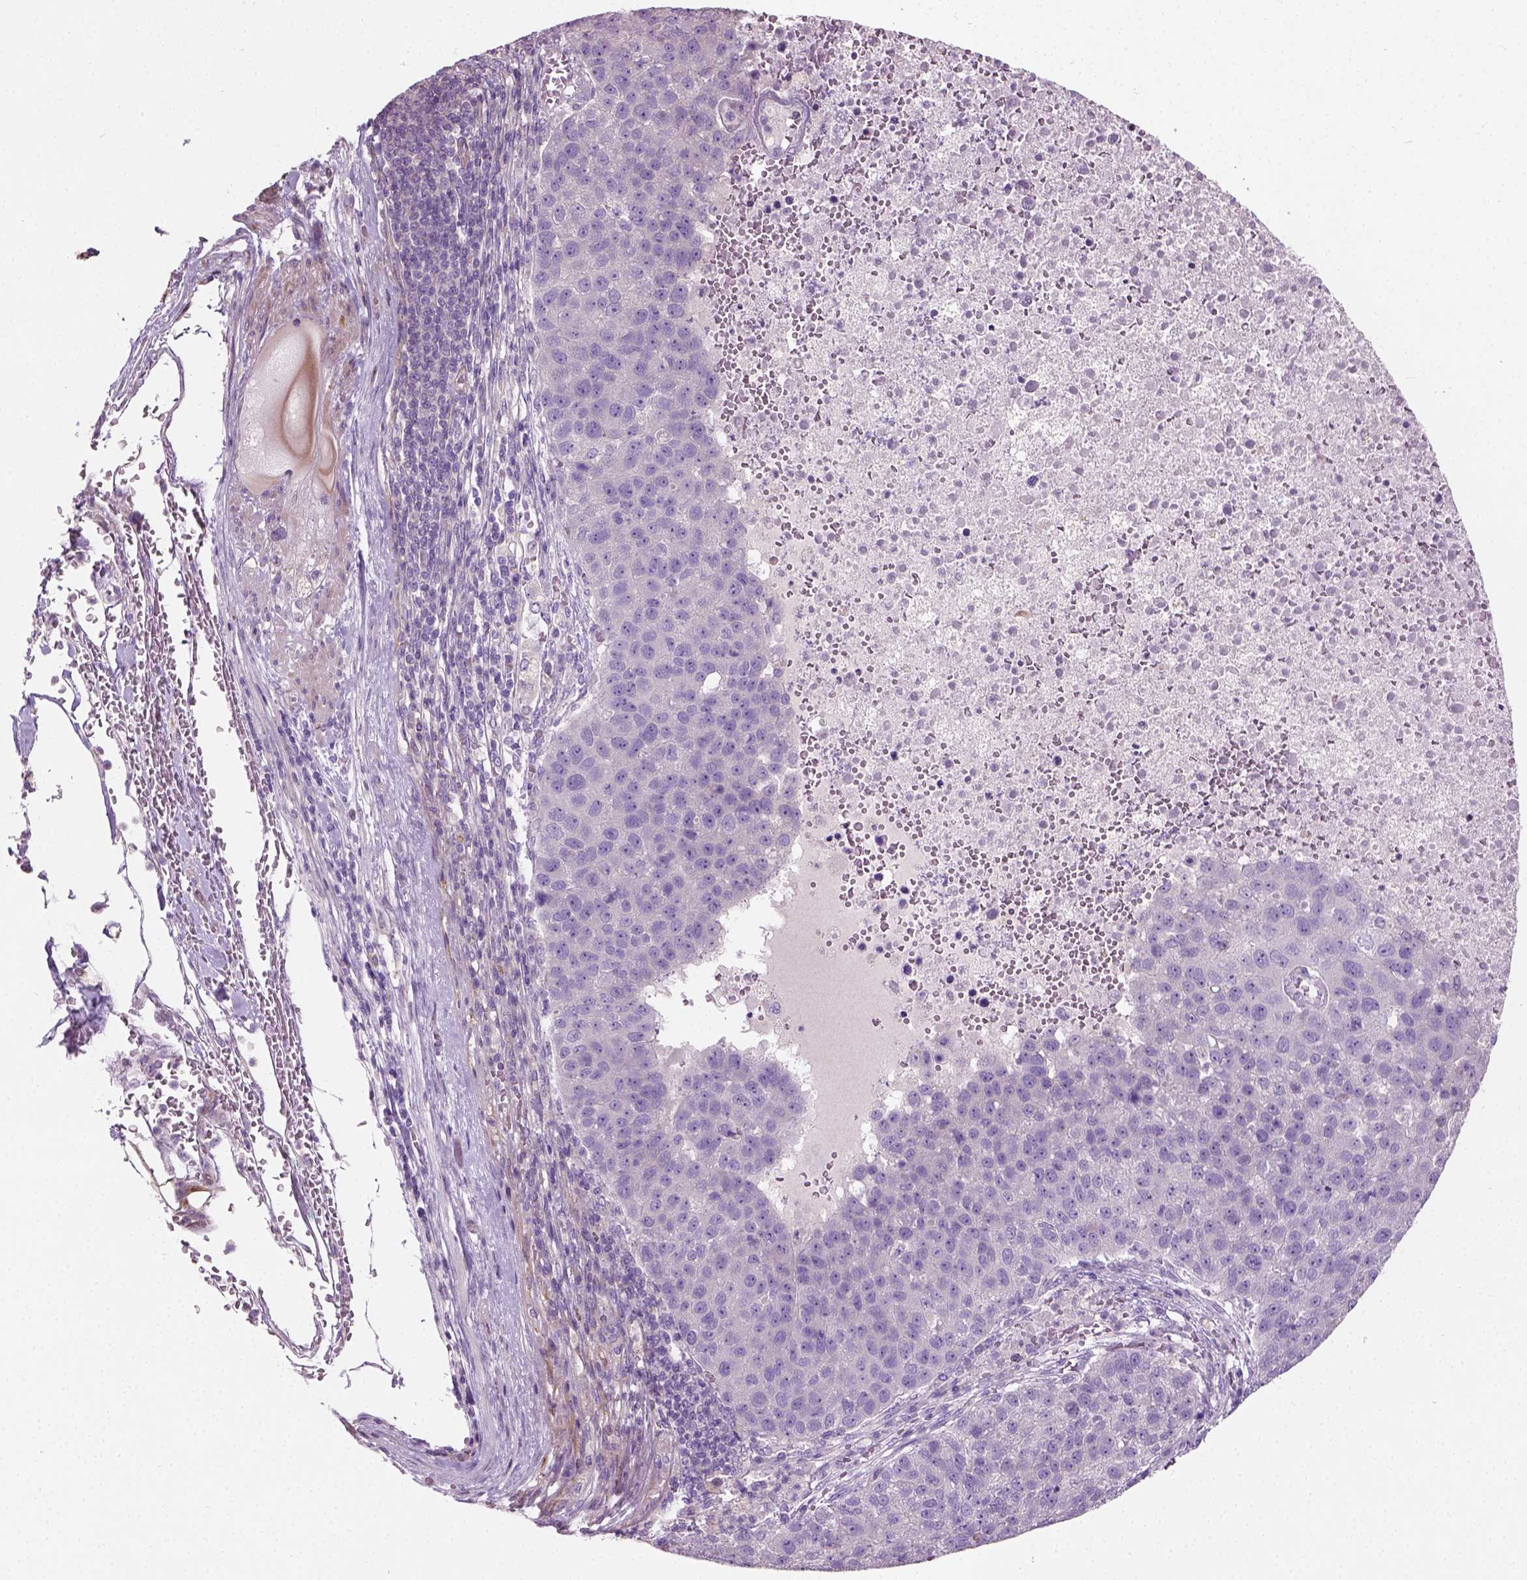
{"staining": {"intensity": "negative", "quantity": "none", "location": "none"}, "tissue": "pancreatic cancer", "cell_type": "Tumor cells", "image_type": "cancer", "snomed": [{"axis": "morphology", "description": "Adenocarcinoma, NOS"}, {"axis": "topography", "description": "Pancreas"}], "caption": "Tumor cells are negative for brown protein staining in pancreatic adenocarcinoma.", "gene": "PKP3", "patient": {"sex": "female", "age": 61}}